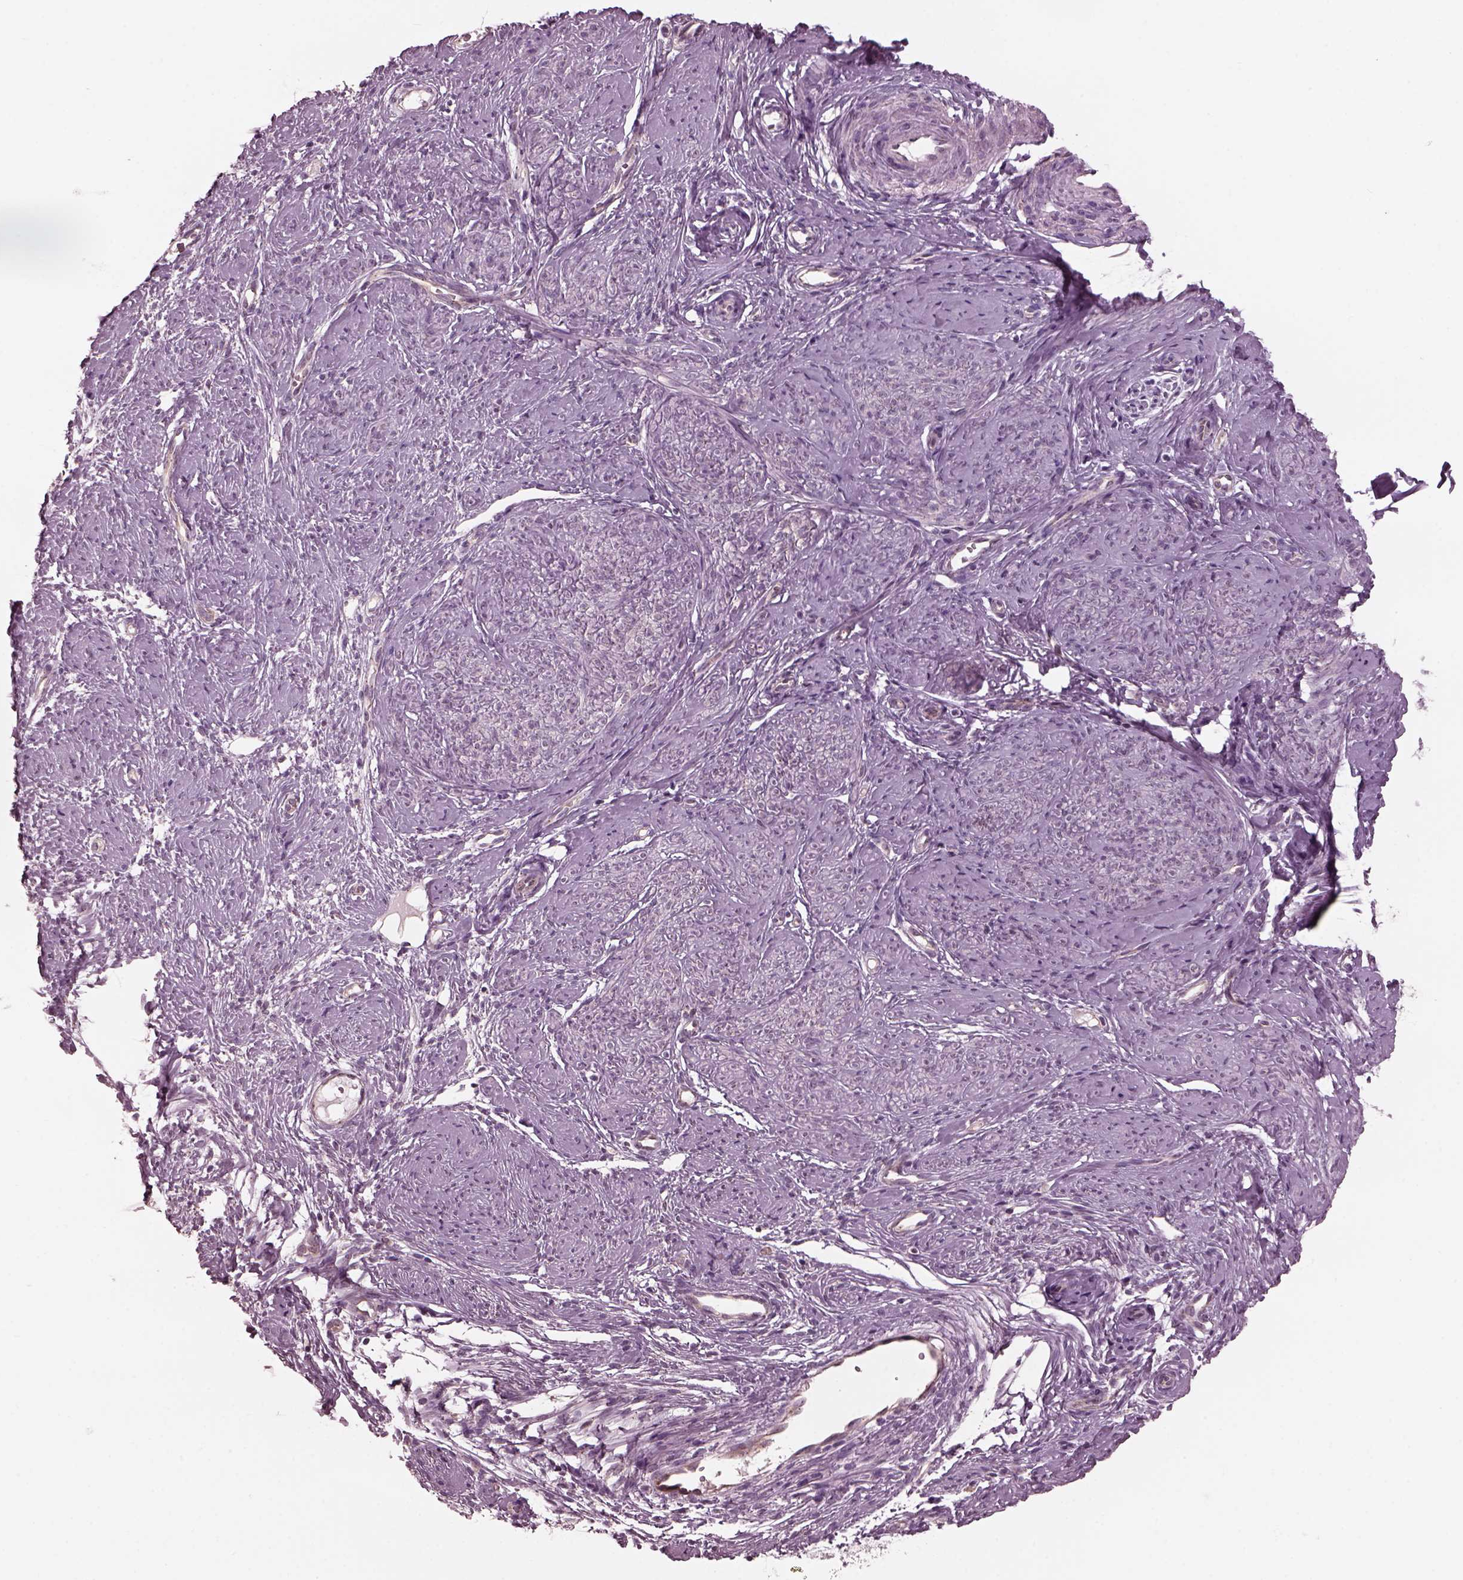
{"staining": {"intensity": "negative", "quantity": "none", "location": "none"}, "tissue": "smooth muscle", "cell_type": "Smooth muscle cells", "image_type": "normal", "snomed": [{"axis": "morphology", "description": "Normal tissue, NOS"}, {"axis": "topography", "description": "Smooth muscle"}], "caption": "Immunohistochemistry (IHC) histopathology image of normal human smooth muscle stained for a protein (brown), which reveals no expression in smooth muscle cells.", "gene": "SAXO1", "patient": {"sex": "female", "age": 48}}